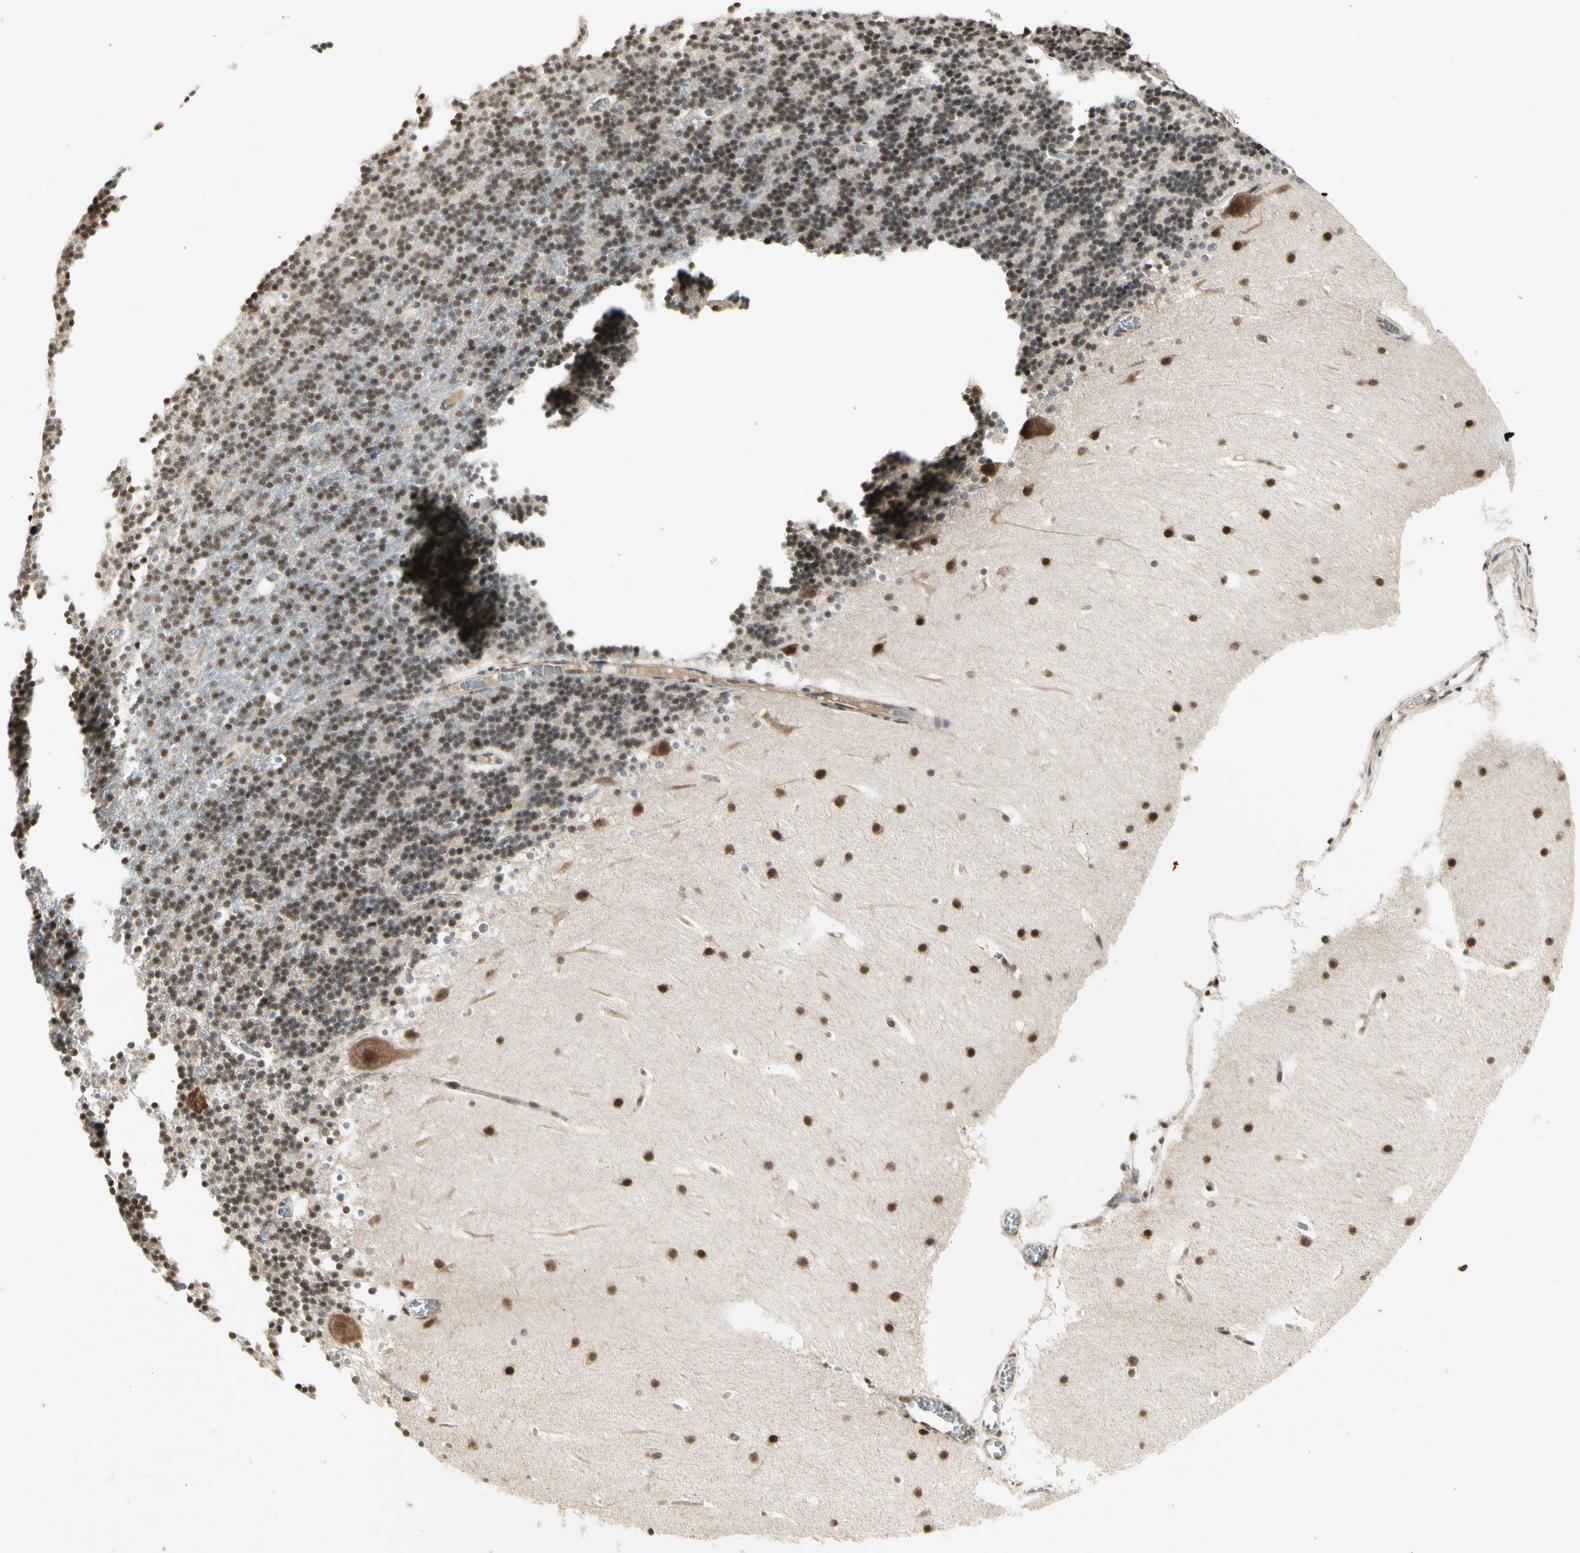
{"staining": {"intensity": "moderate", "quantity": "25%-75%", "location": "nuclear"}, "tissue": "cerebellum", "cell_type": "Cells in granular layer", "image_type": "normal", "snomed": [{"axis": "morphology", "description": "Normal tissue, NOS"}, {"axis": "topography", "description": "Cerebellum"}], "caption": "Immunohistochemical staining of normal cerebellum displays medium levels of moderate nuclear positivity in approximately 25%-75% of cells in granular layer. (Stains: DAB (3,3'-diaminobenzidine) in brown, nuclei in blue, Microscopy: brightfield microscopy at high magnification).", "gene": "SMN2", "patient": {"sex": "male", "age": 45}}